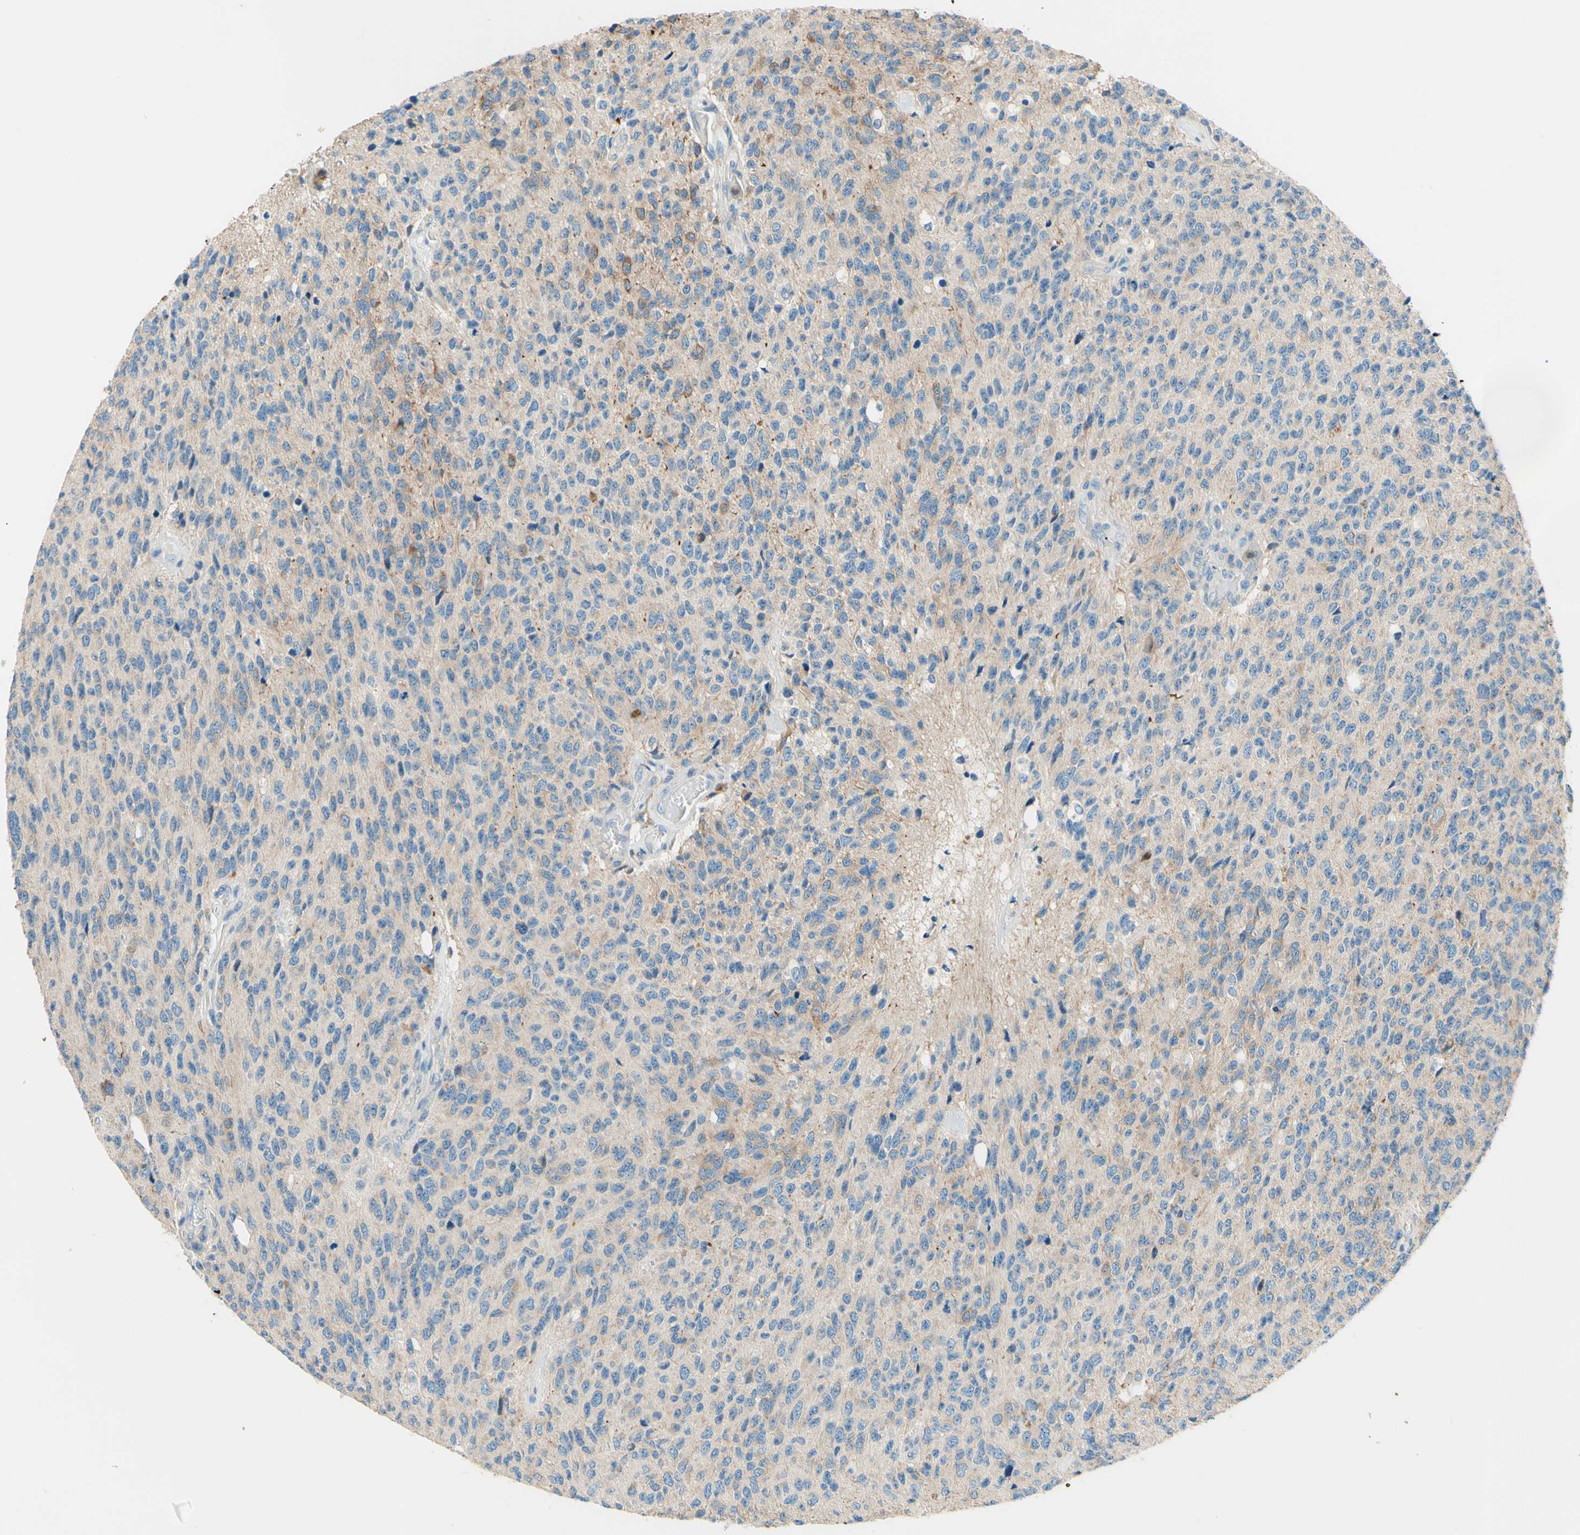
{"staining": {"intensity": "weak", "quantity": "<25%", "location": "cytoplasmic/membranous"}, "tissue": "glioma", "cell_type": "Tumor cells", "image_type": "cancer", "snomed": [{"axis": "morphology", "description": "Glioma, malignant, High grade"}, {"axis": "topography", "description": "pancreas cauda"}], "caption": "This histopathology image is of high-grade glioma (malignant) stained with immunohistochemistry to label a protein in brown with the nuclei are counter-stained blue. There is no expression in tumor cells.", "gene": "SIGLEC9", "patient": {"sex": "male", "age": 60}}